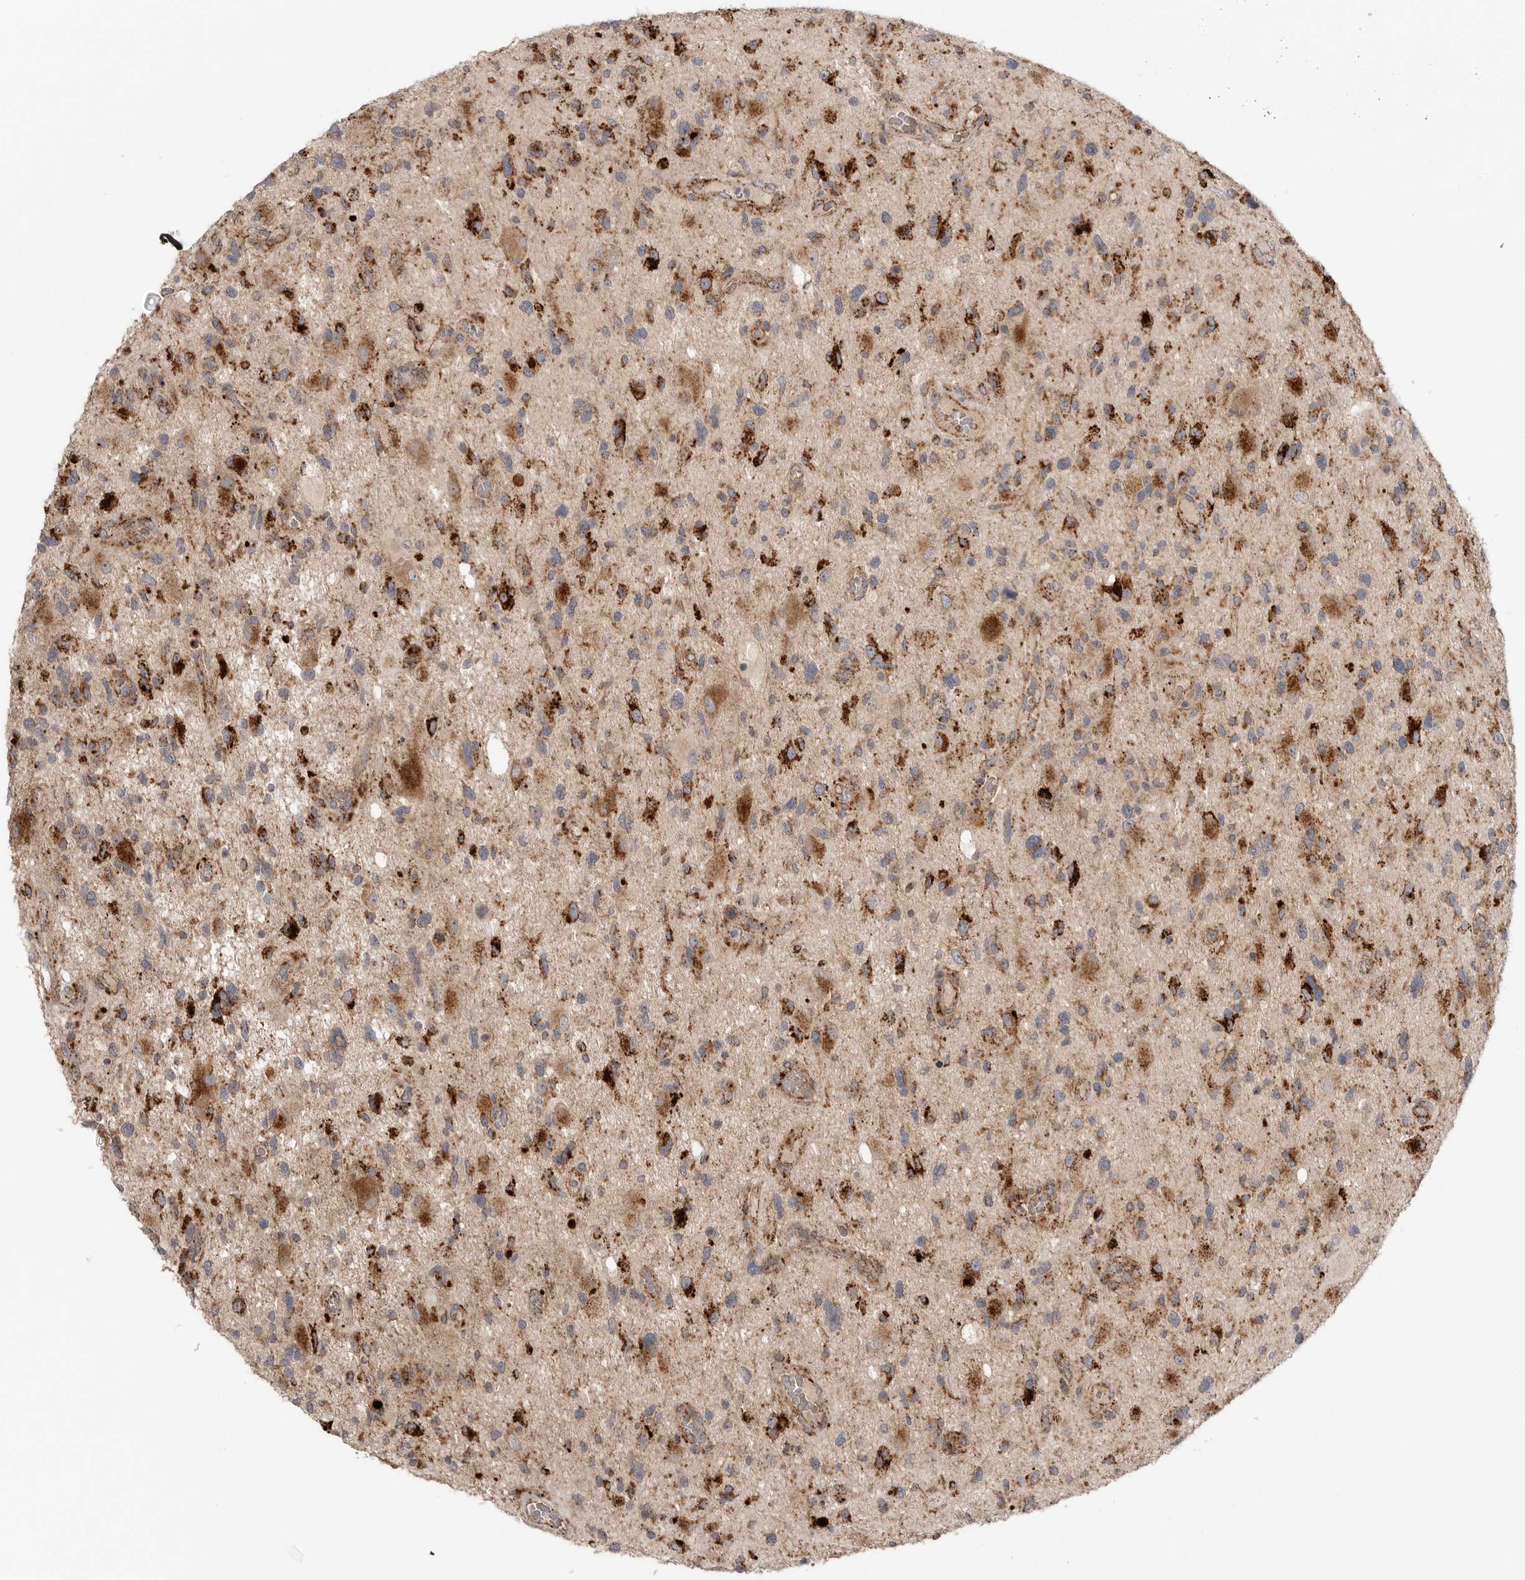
{"staining": {"intensity": "strong", "quantity": "25%-75%", "location": "cytoplasmic/membranous"}, "tissue": "glioma", "cell_type": "Tumor cells", "image_type": "cancer", "snomed": [{"axis": "morphology", "description": "Glioma, malignant, High grade"}, {"axis": "topography", "description": "Brain"}], "caption": "Human glioma stained with a brown dye demonstrates strong cytoplasmic/membranous positive expression in about 25%-75% of tumor cells.", "gene": "GALNS", "patient": {"sex": "male", "age": 33}}